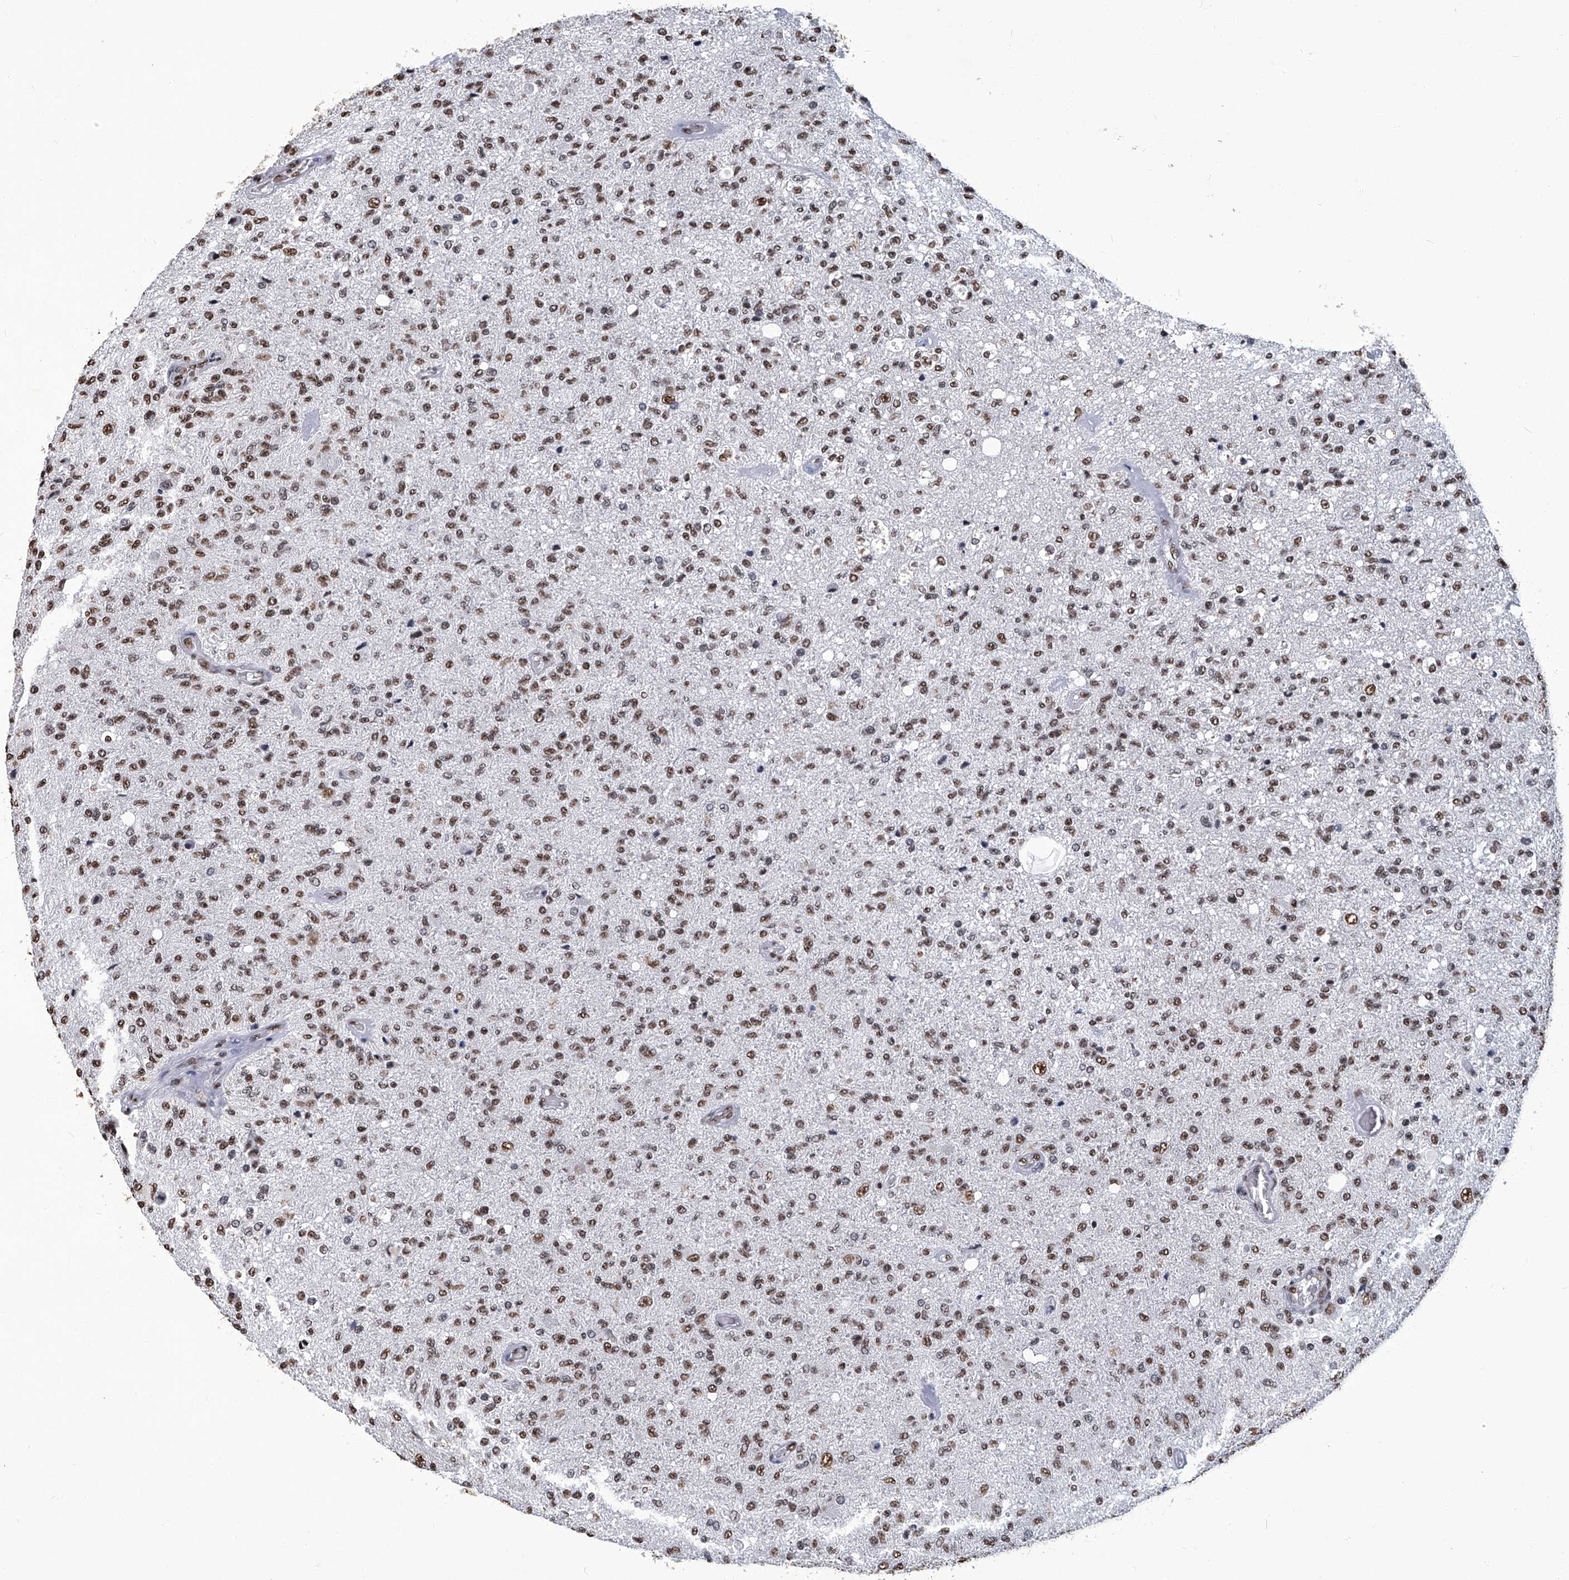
{"staining": {"intensity": "moderate", "quantity": ">75%", "location": "nuclear"}, "tissue": "glioma", "cell_type": "Tumor cells", "image_type": "cancer", "snomed": [{"axis": "morphology", "description": "Normal tissue, NOS"}, {"axis": "morphology", "description": "Glioma, malignant, High grade"}, {"axis": "topography", "description": "Cerebral cortex"}], "caption": "This is an image of IHC staining of glioma, which shows moderate expression in the nuclear of tumor cells.", "gene": "HBP1", "patient": {"sex": "male", "age": 77}}